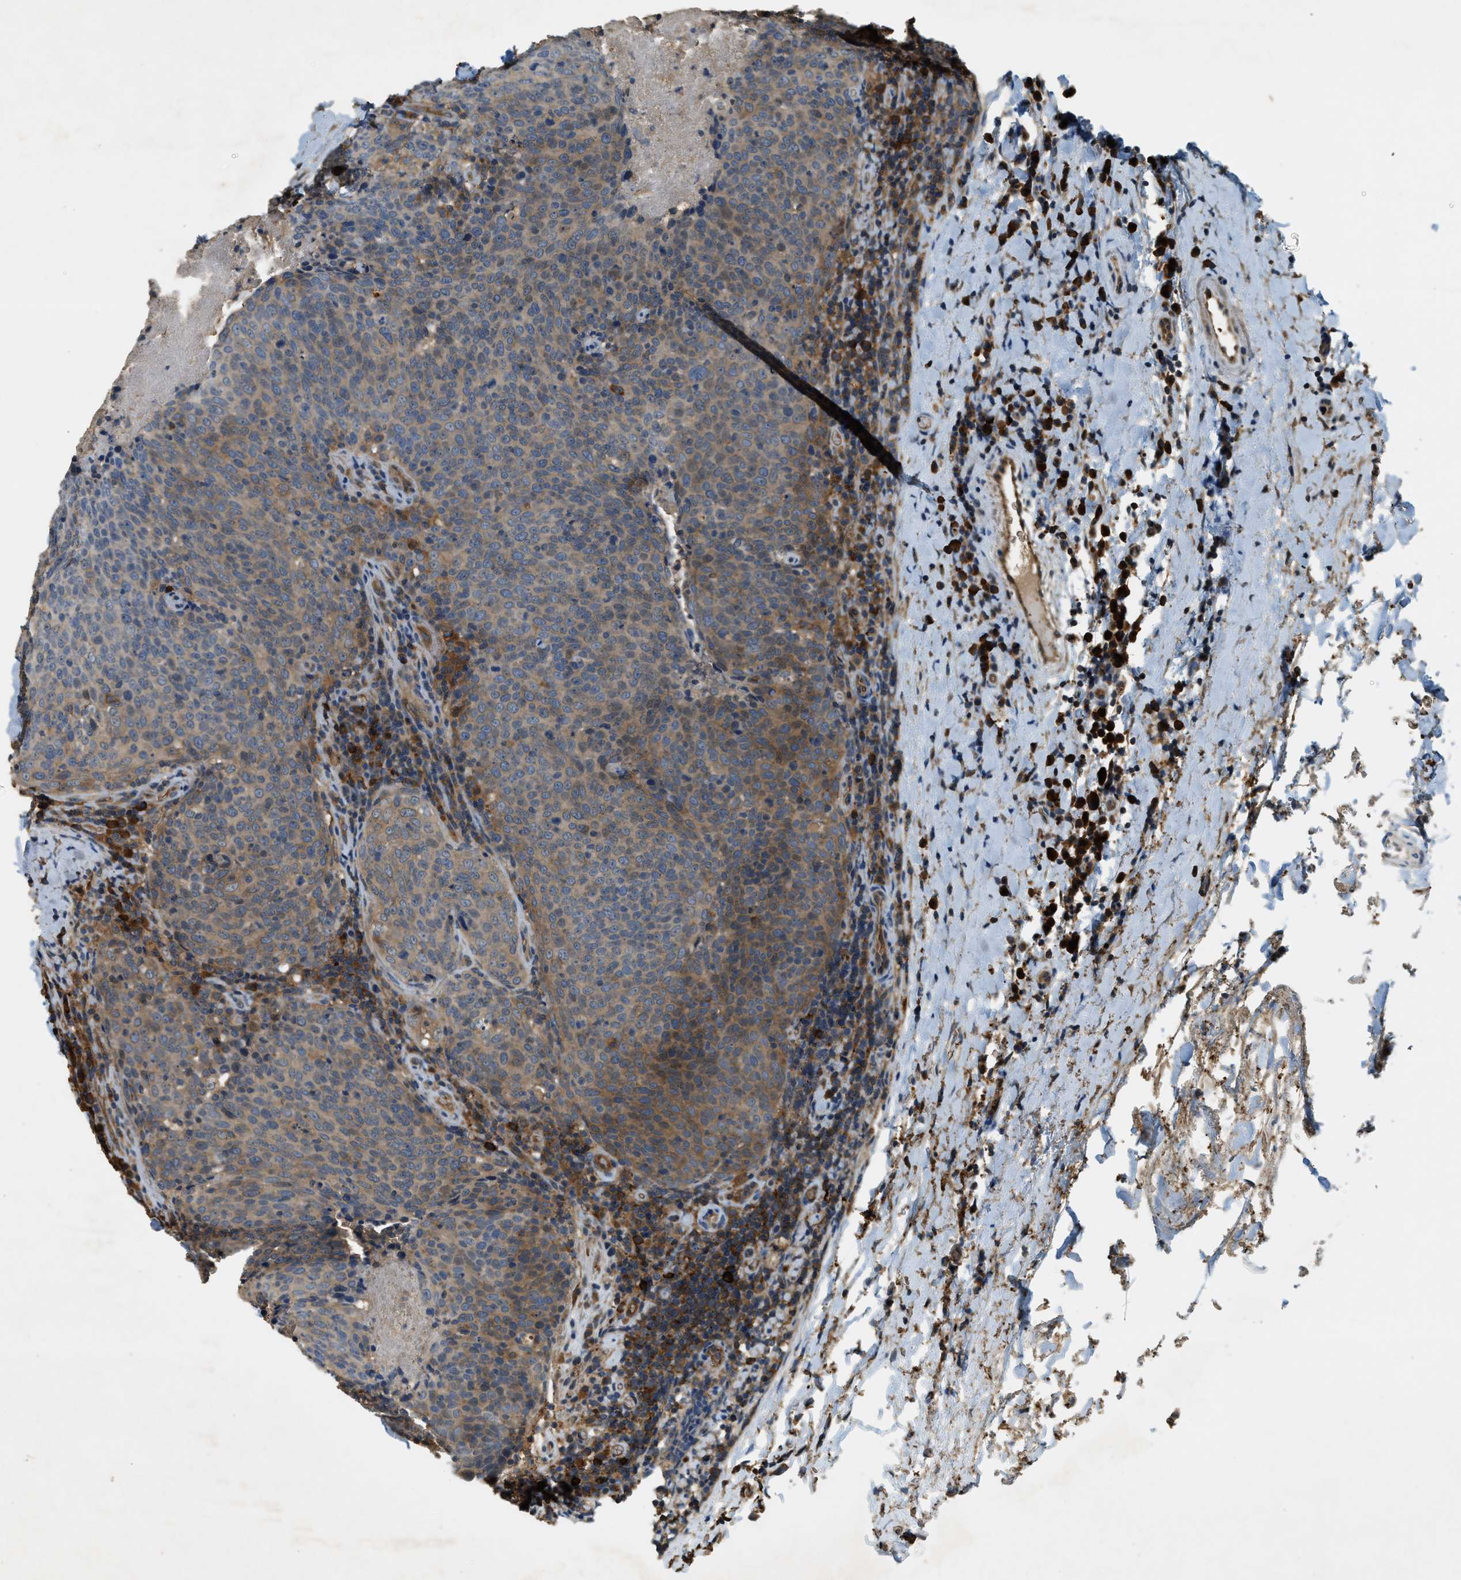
{"staining": {"intensity": "moderate", "quantity": ">75%", "location": "cytoplasmic/membranous"}, "tissue": "head and neck cancer", "cell_type": "Tumor cells", "image_type": "cancer", "snomed": [{"axis": "morphology", "description": "Squamous cell carcinoma, NOS"}, {"axis": "morphology", "description": "Squamous cell carcinoma, metastatic, NOS"}, {"axis": "topography", "description": "Lymph node"}, {"axis": "topography", "description": "Head-Neck"}], "caption": "A photomicrograph of head and neck cancer stained for a protein reveals moderate cytoplasmic/membranous brown staining in tumor cells.", "gene": "CFLAR", "patient": {"sex": "male", "age": 62}}